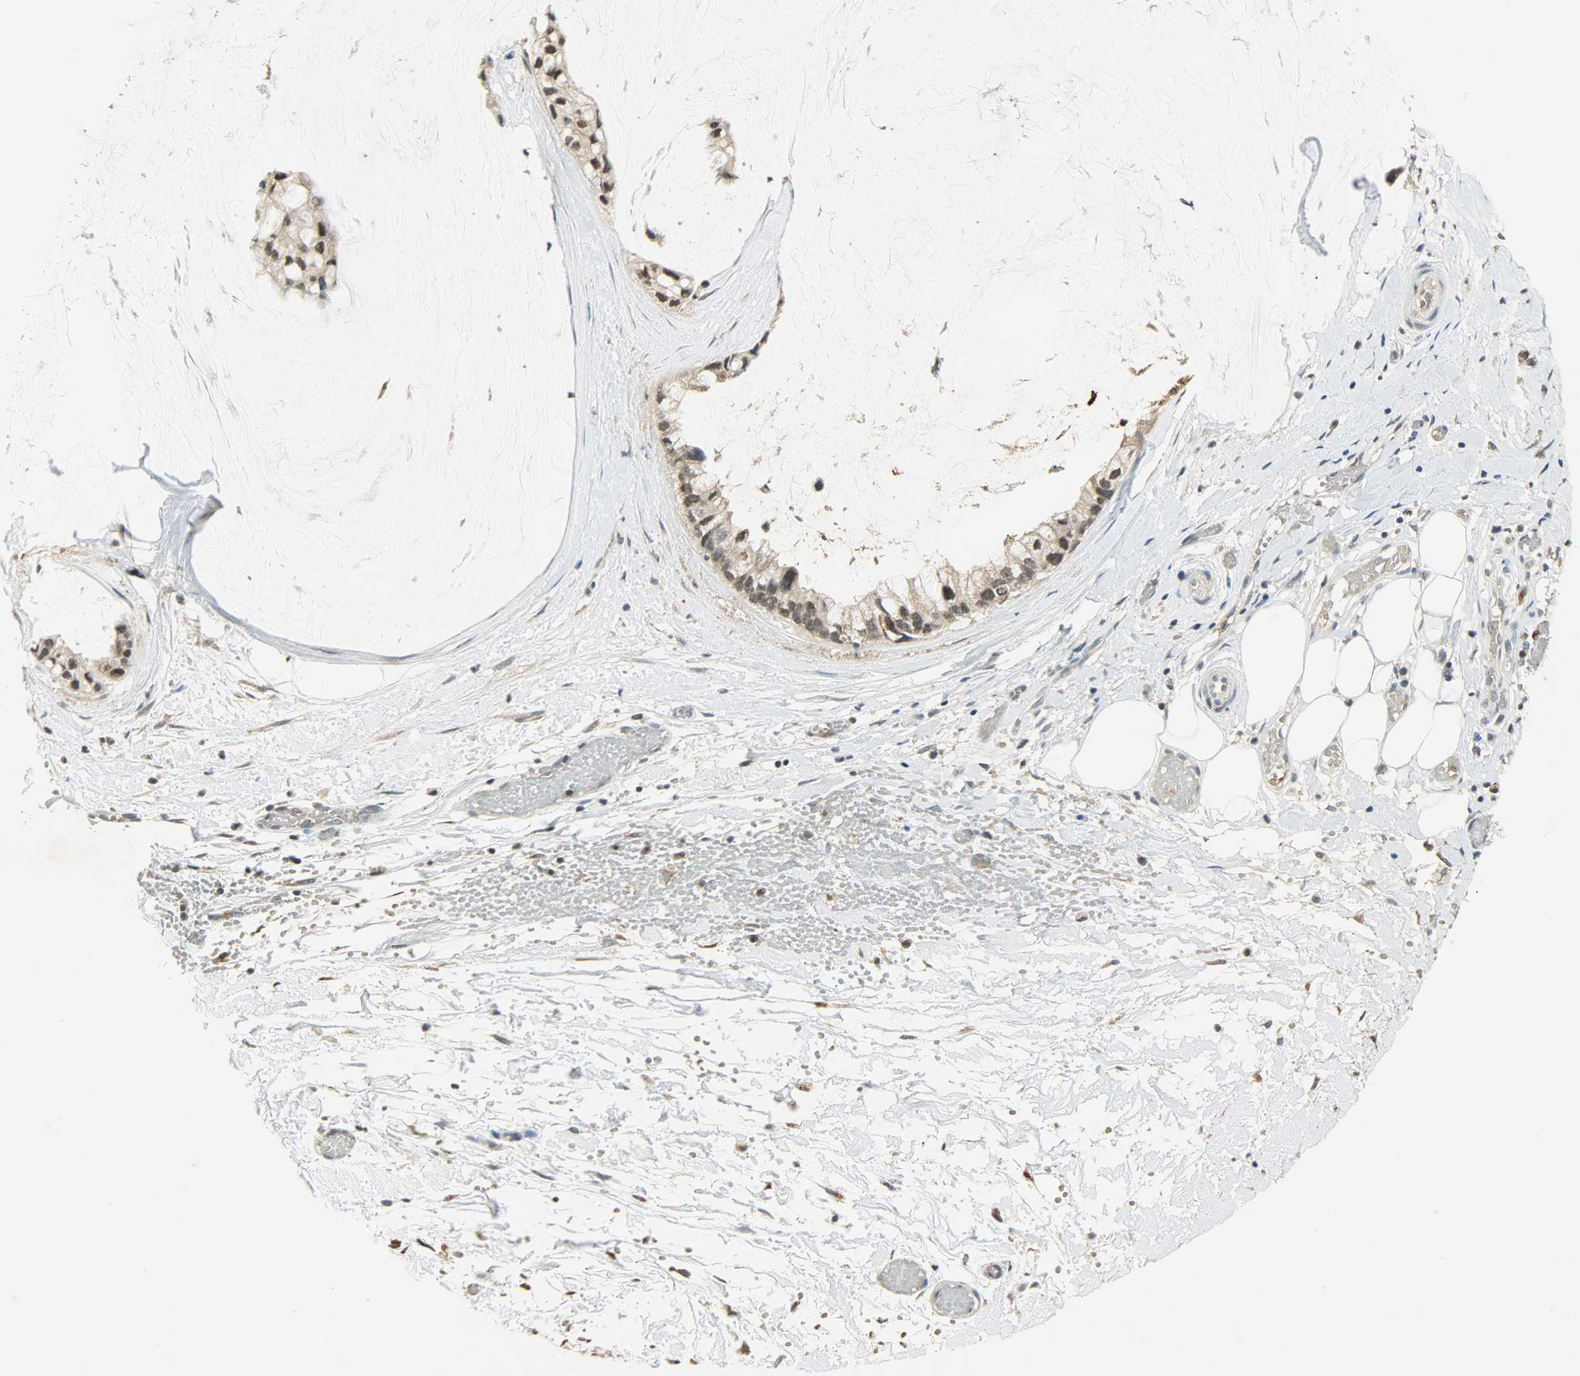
{"staining": {"intensity": "weak", "quantity": "25%-75%", "location": "nuclear"}, "tissue": "ovarian cancer", "cell_type": "Tumor cells", "image_type": "cancer", "snomed": [{"axis": "morphology", "description": "Cystadenocarcinoma, mucinous, NOS"}, {"axis": "topography", "description": "Ovary"}], "caption": "Mucinous cystadenocarcinoma (ovarian) tissue reveals weak nuclear staining in about 25%-75% of tumor cells", "gene": "SMARCA5", "patient": {"sex": "female", "age": 39}}